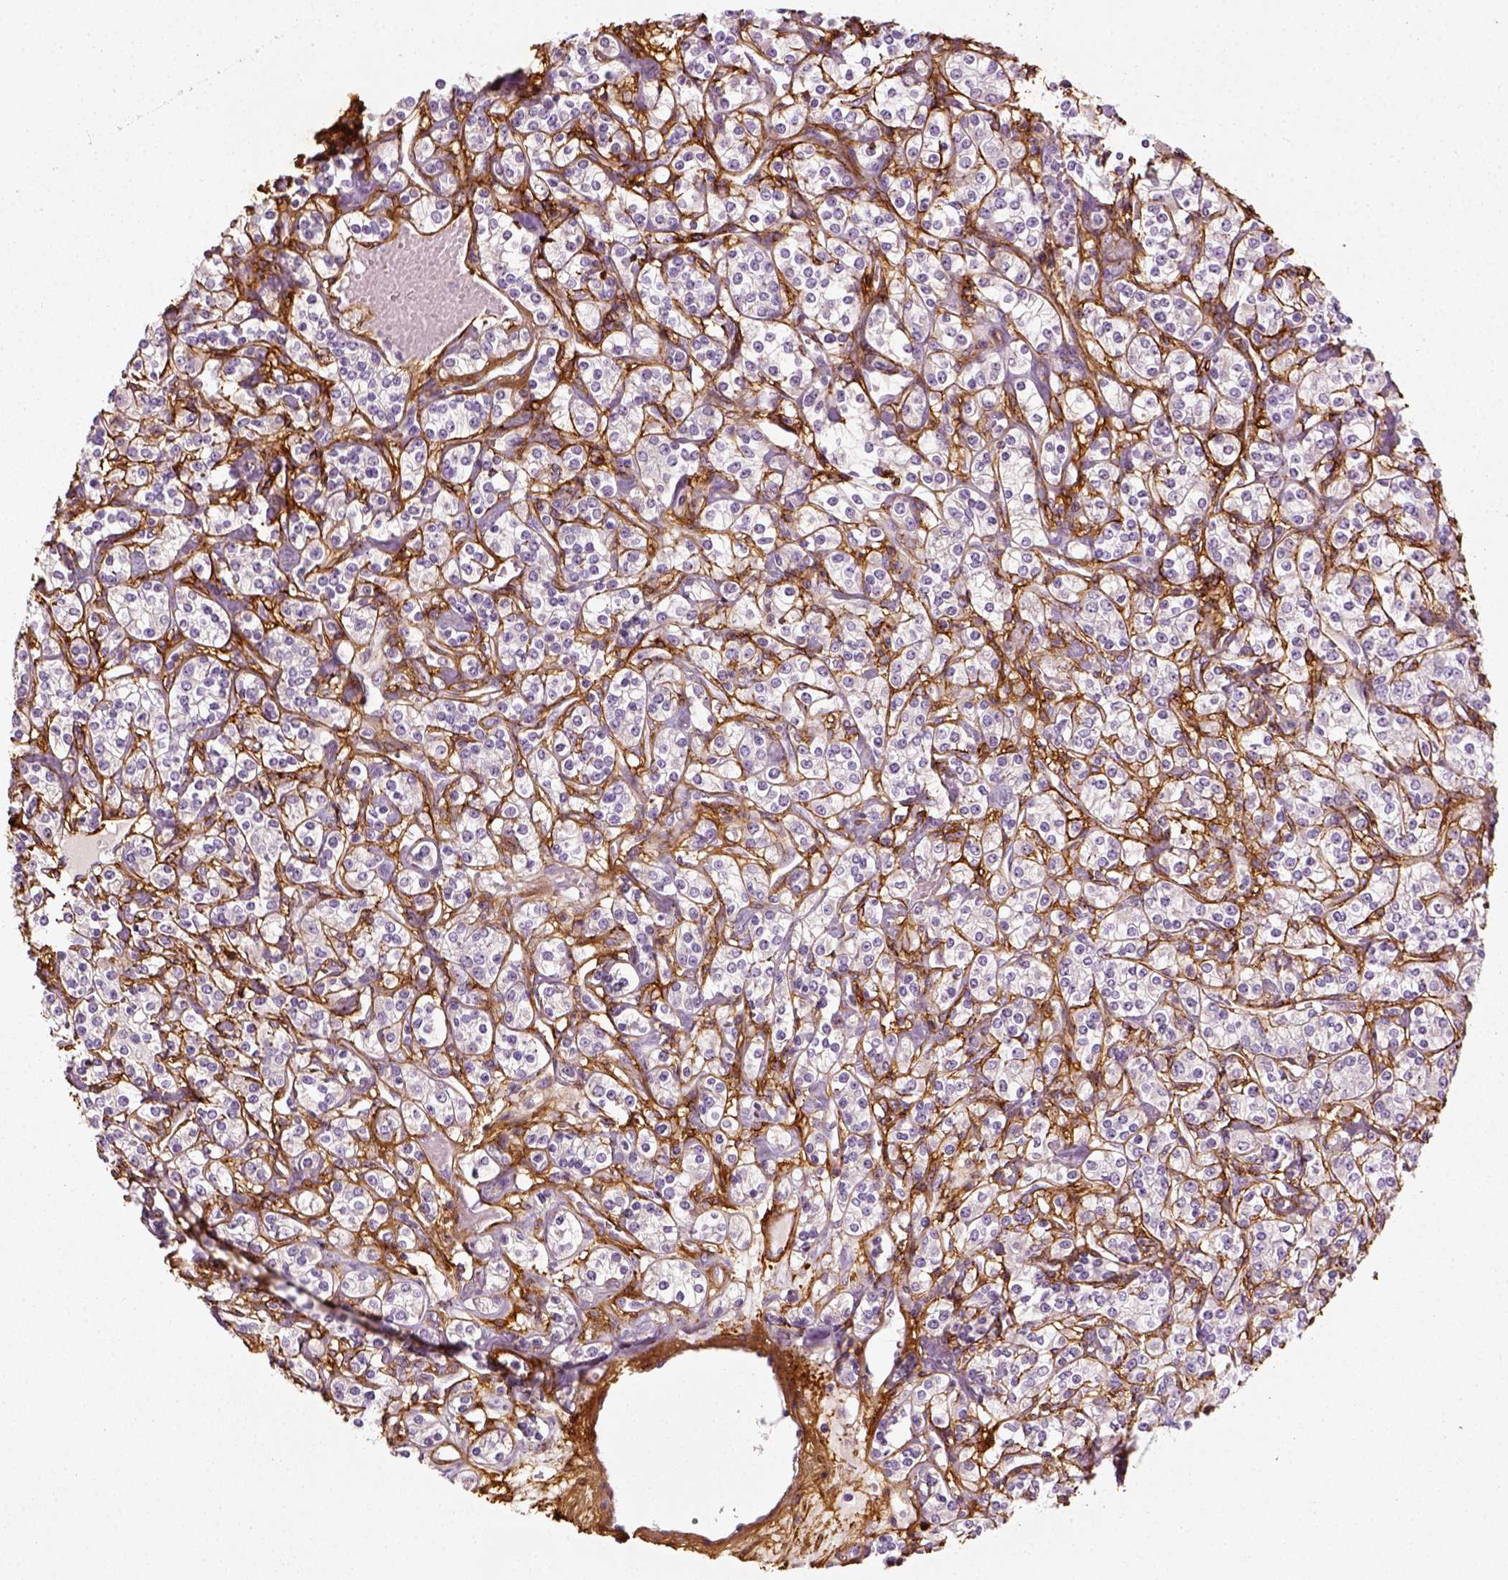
{"staining": {"intensity": "negative", "quantity": "none", "location": "none"}, "tissue": "renal cancer", "cell_type": "Tumor cells", "image_type": "cancer", "snomed": [{"axis": "morphology", "description": "Adenocarcinoma, NOS"}, {"axis": "topography", "description": "Kidney"}], "caption": "This photomicrograph is of adenocarcinoma (renal) stained with IHC to label a protein in brown with the nuclei are counter-stained blue. There is no expression in tumor cells. (Stains: DAB (3,3'-diaminobenzidine) immunohistochemistry (IHC) with hematoxylin counter stain, Microscopy: brightfield microscopy at high magnification).", "gene": "COL6A2", "patient": {"sex": "male", "age": 77}}